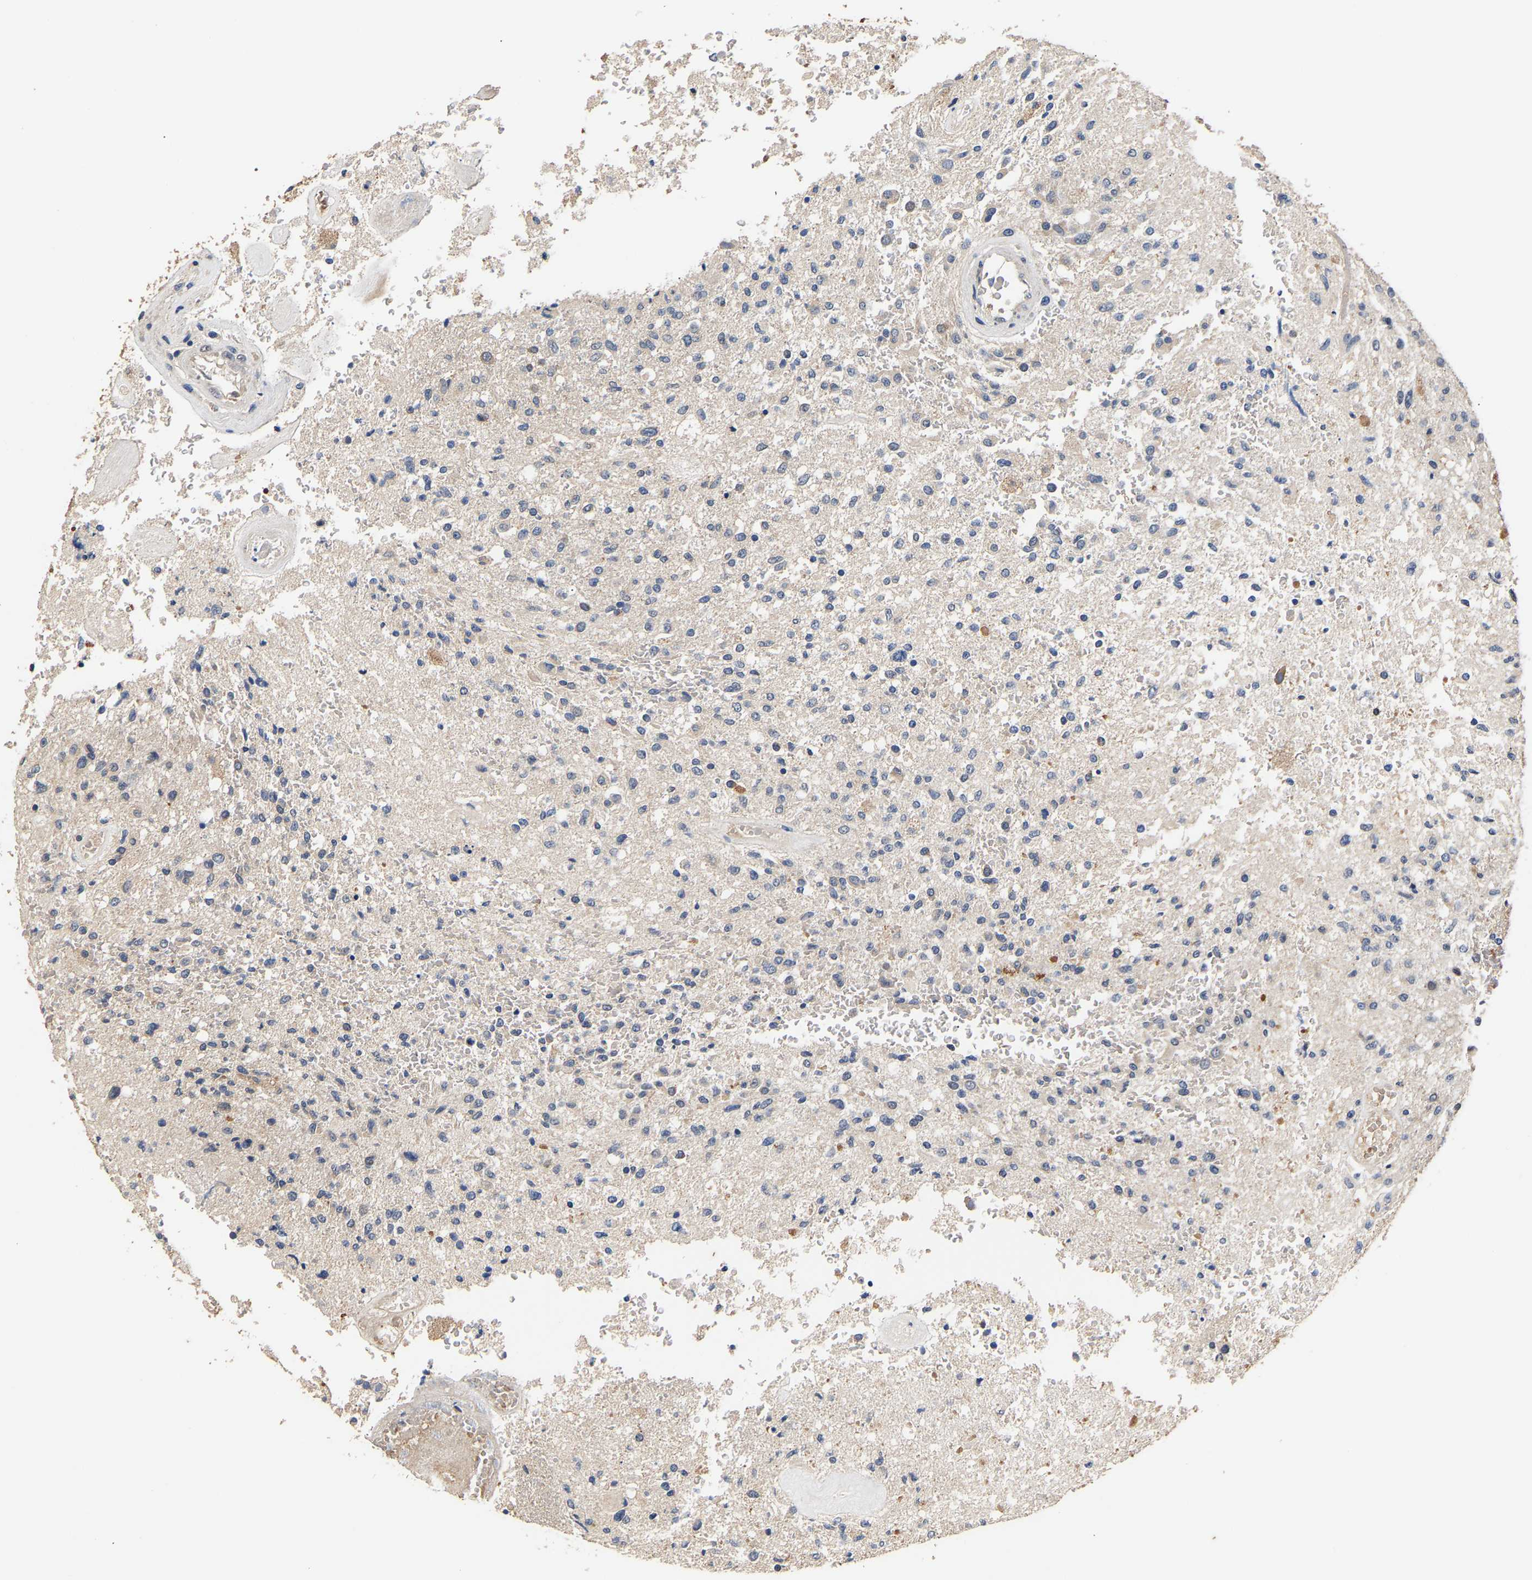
{"staining": {"intensity": "negative", "quantity": "none", "location": "none"}, "tissue": "glioma", "cell_type": "Tumor cells", "image_type": "cancer", "snomed": [{"axis": "morphology", "description": "Normal tissue, NOS"}, {"axis": "morphology", "description": "Glioma, malignant, High grade"}, {"axis": "topography", "description": "Cerebral cortex"}], "caption": "Tumor cells are negative for brown protein staining in glioma.", "gene": "LRBA", "patient": {"sex": "male", "age": 77}}